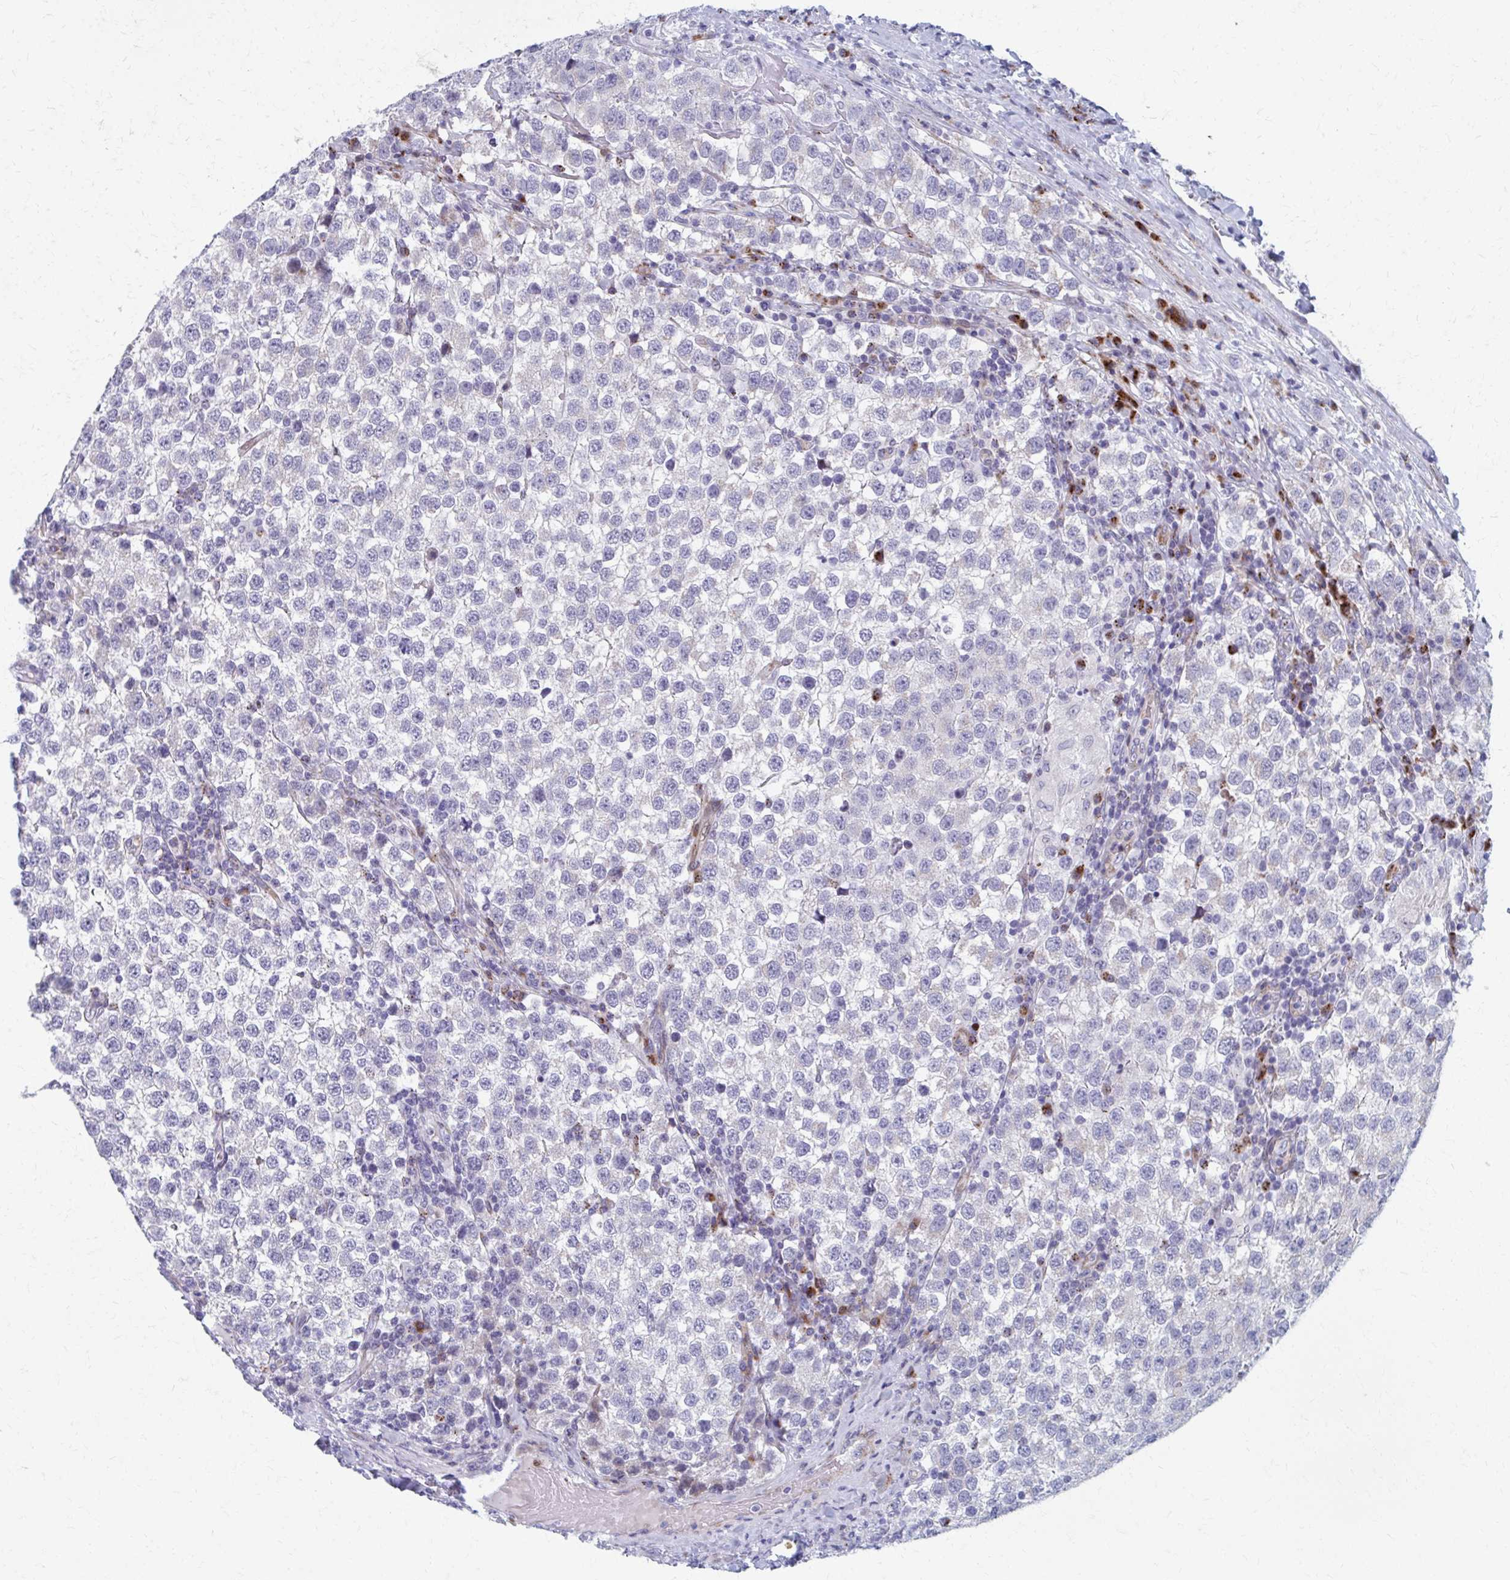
{"staining": {"intensity": "negative", "quantity": "none", "location": "none"}, "tissue": "testis cancer", "cell_type": "Tumor cells", "image_type": "cancer", "snomed": [{"axis": "morphology", "description": "Seminoma, NOS"}, {"axis": "topography", "description": "Testis"}], "caption": "Testis cancer (seminoma) stained for a protein using IHC displays no expression tumor cells.", "gene": "OLFM2", "patient": {"sex": "male", "age": 34}}